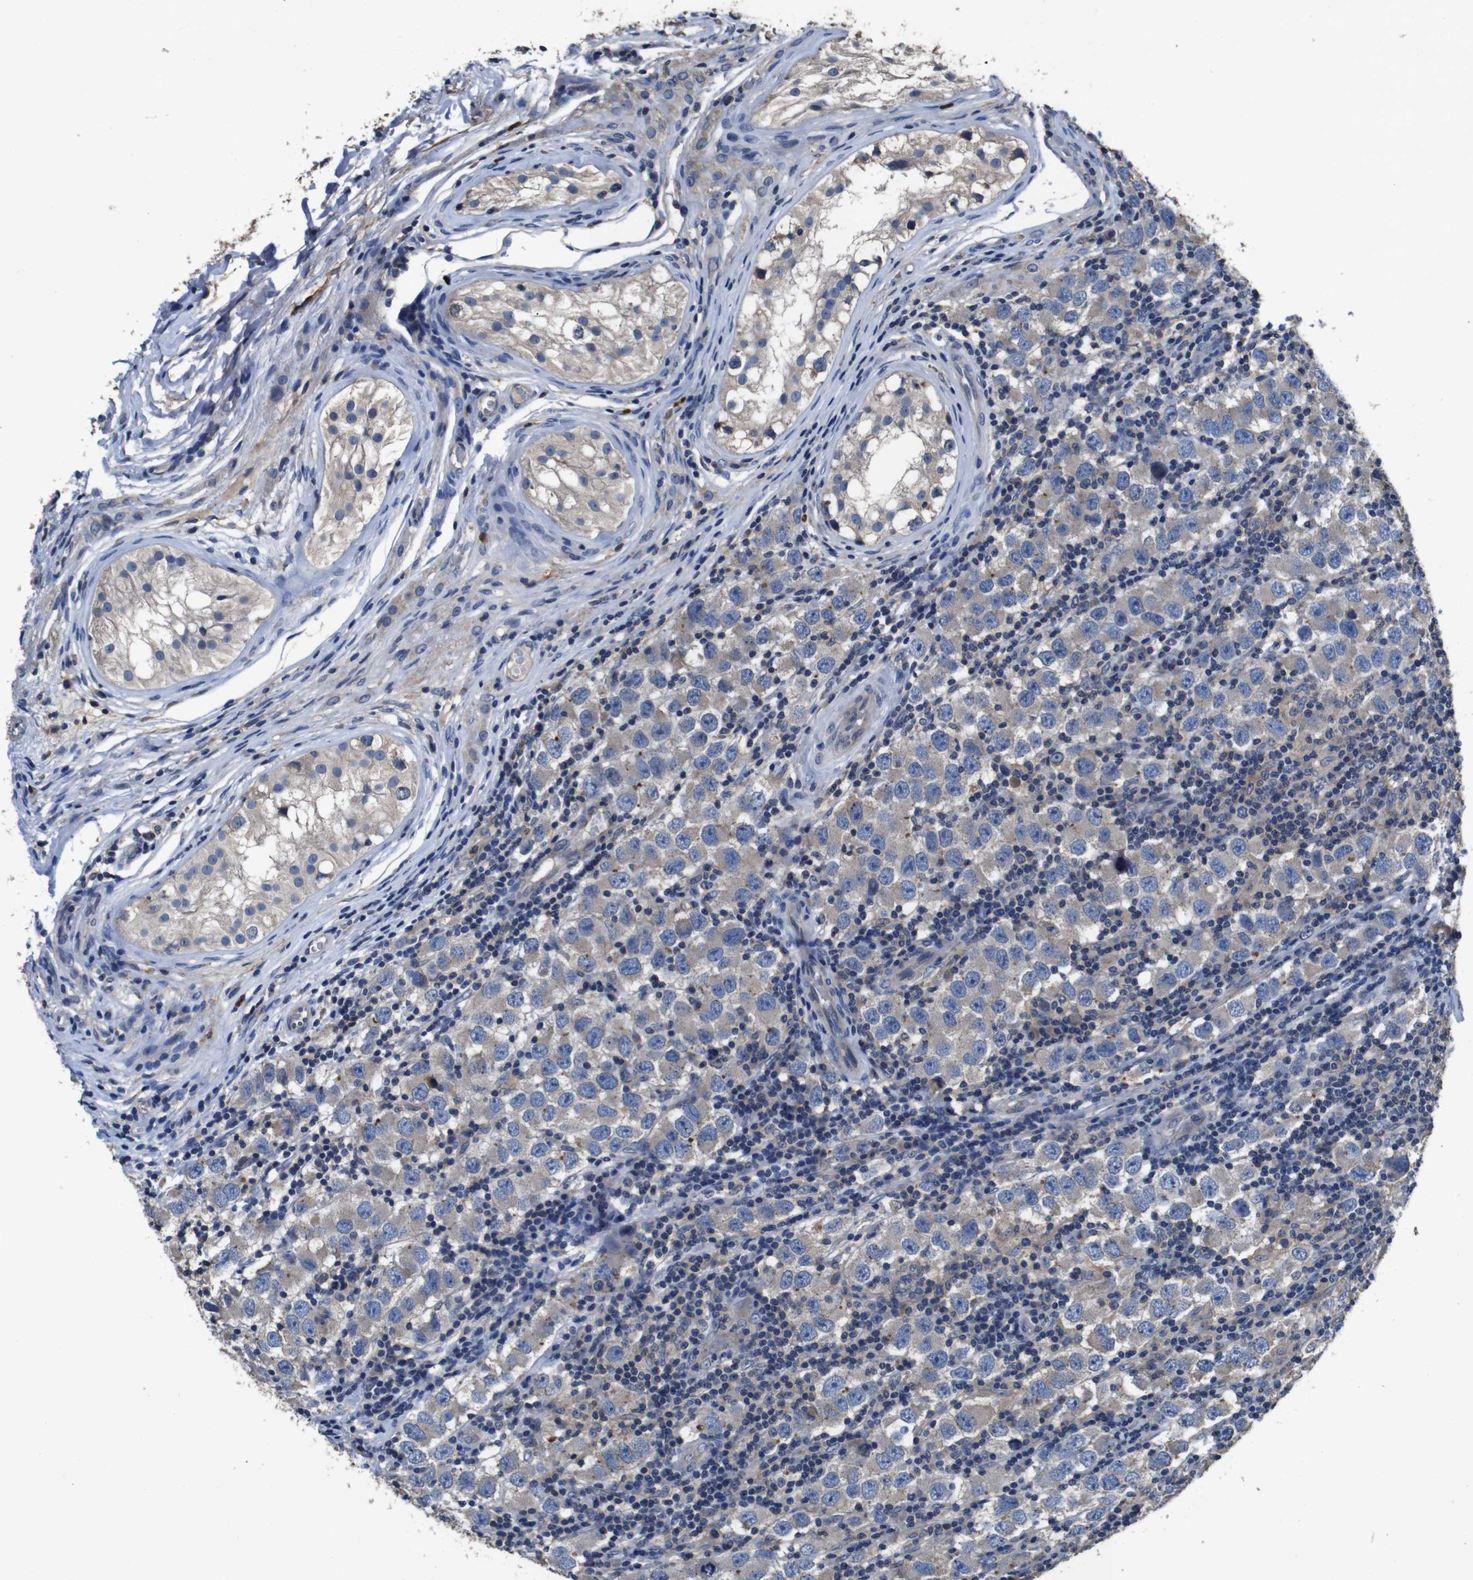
{"staining": {"intensity": "weak", "quantity": "<25%", "location": "cytoplasmic/membranous"}, "tissue": "testis cancer", "cell_type": "Tumor cells", "image_type": "cancer", "snomed": [{"axis": "morphology", "description": "Carcinoma, Embryonal, NOS"}, {"axis": "topography", "description": "Testis"}], "caption": "The image exhibits no staining of tumor cells in embryonal carcinoma (testis).", "gene": "GLIPR1", "patient": {"sex": "male", "age": 21}}